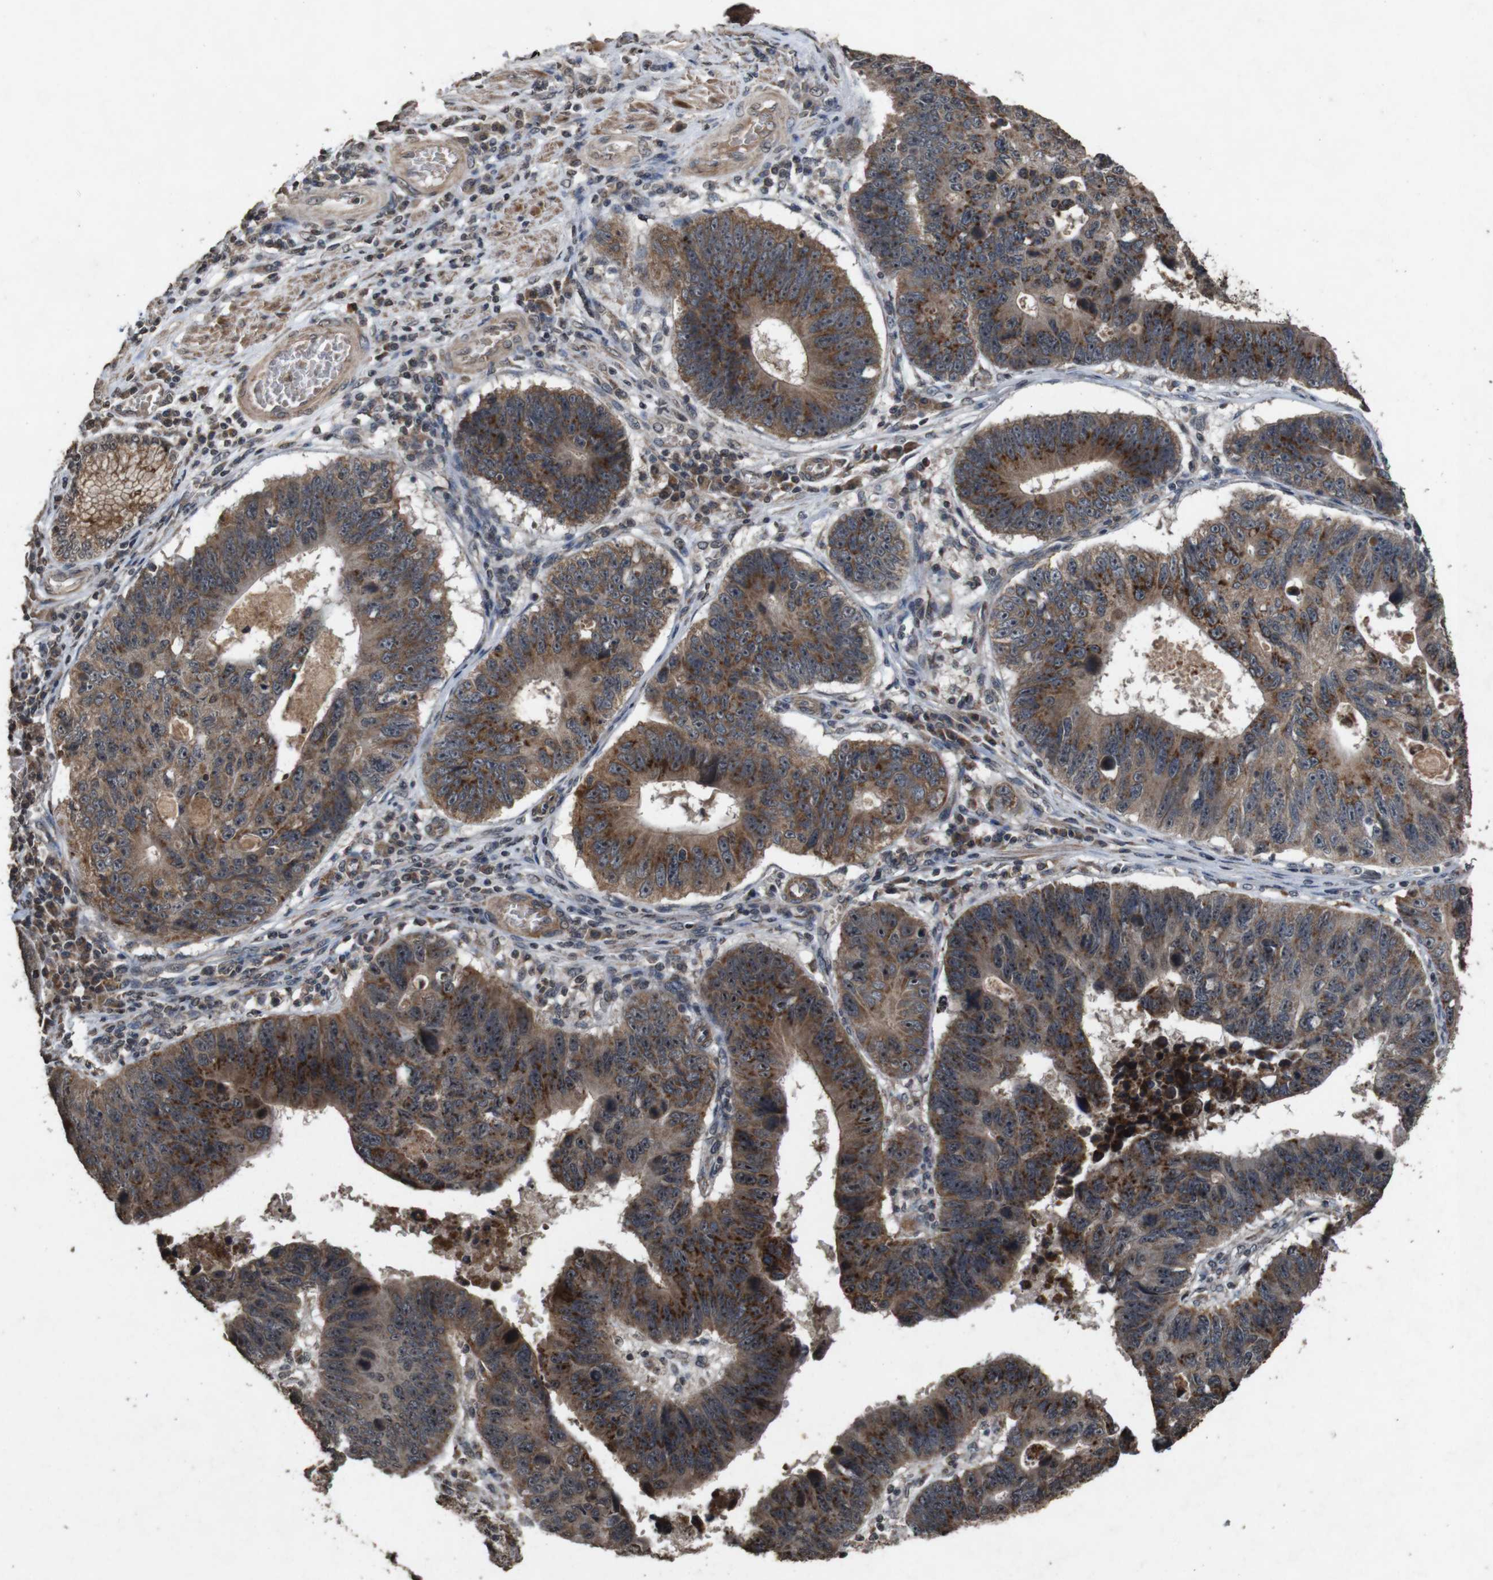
{"staining": {"intensity": "strong", "quantity": ">75%", "location": "cytoplasmic/membranous"}, "tissue": "stomach cancer", "cell_type": "Tumor cells", "image_type": "cancer", "snomed": [{"axis": "morphology", "description": "Adenocarcinoma, NOS"}, {"axis": "topography", "description": "Stomach"}], "caption": "The photomicrograph shows a brown stain indicating the presence of a protein in the cytoplasmic/membranous of tumor cells in stomach cancer (adenocarcinoma).", "gene": "SORL1", "patient": {"sex": "male", "age": 59}}